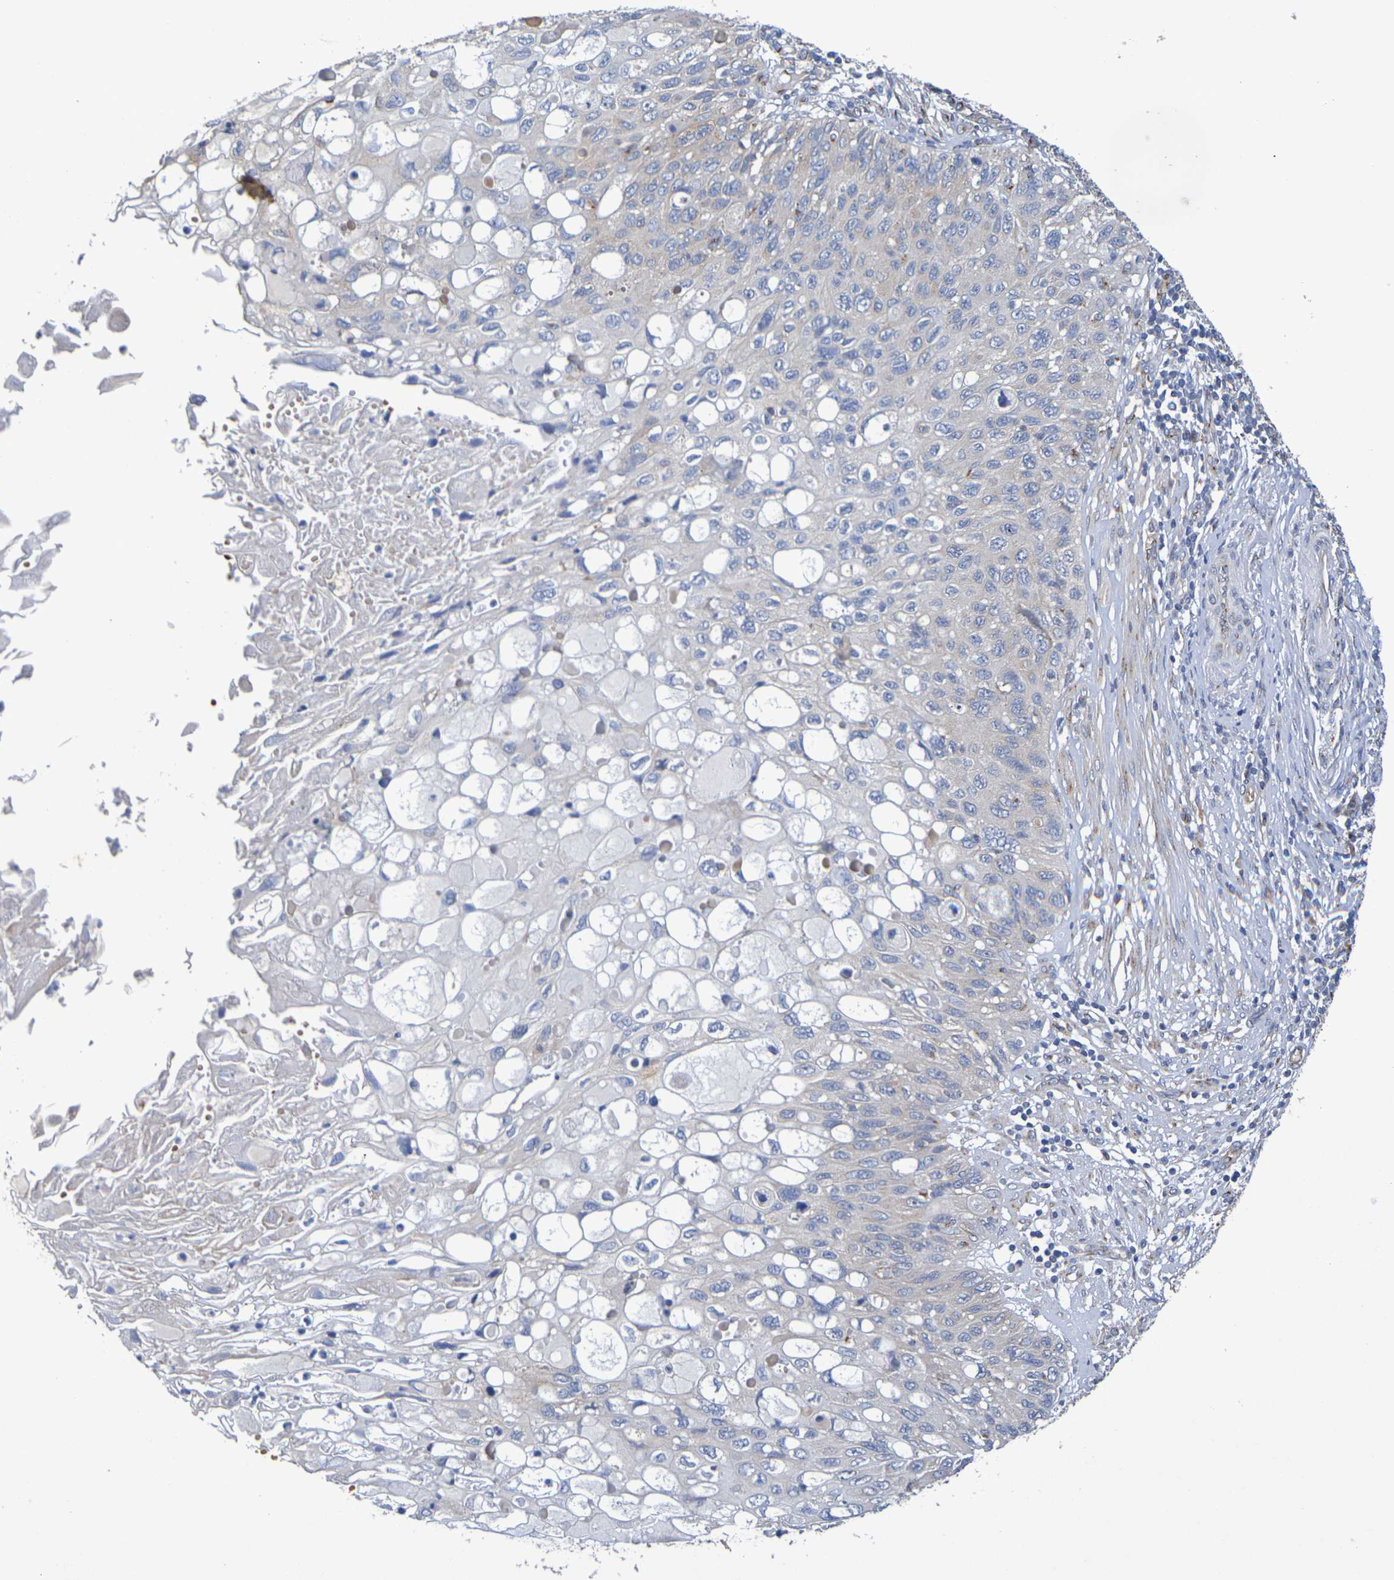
{"staining": {"intensity": "negative", "quantity": "none", "location": "none"}, "tissue": "cervical cancer", "cell_type": "Tumor cells", "image_type": "cancer", "snomed": [{"axis": "morphology", "description": "Squamous cell carcinoma, NOS"}, {"axis": "topography", "description": "Cervix"}], "caption": "Cervical cancer was stained to show a protein in brown. There is no significant positivity in tumor cells.", "gene": "DCP2", "patient": {"sex": "female", "age": 70}}